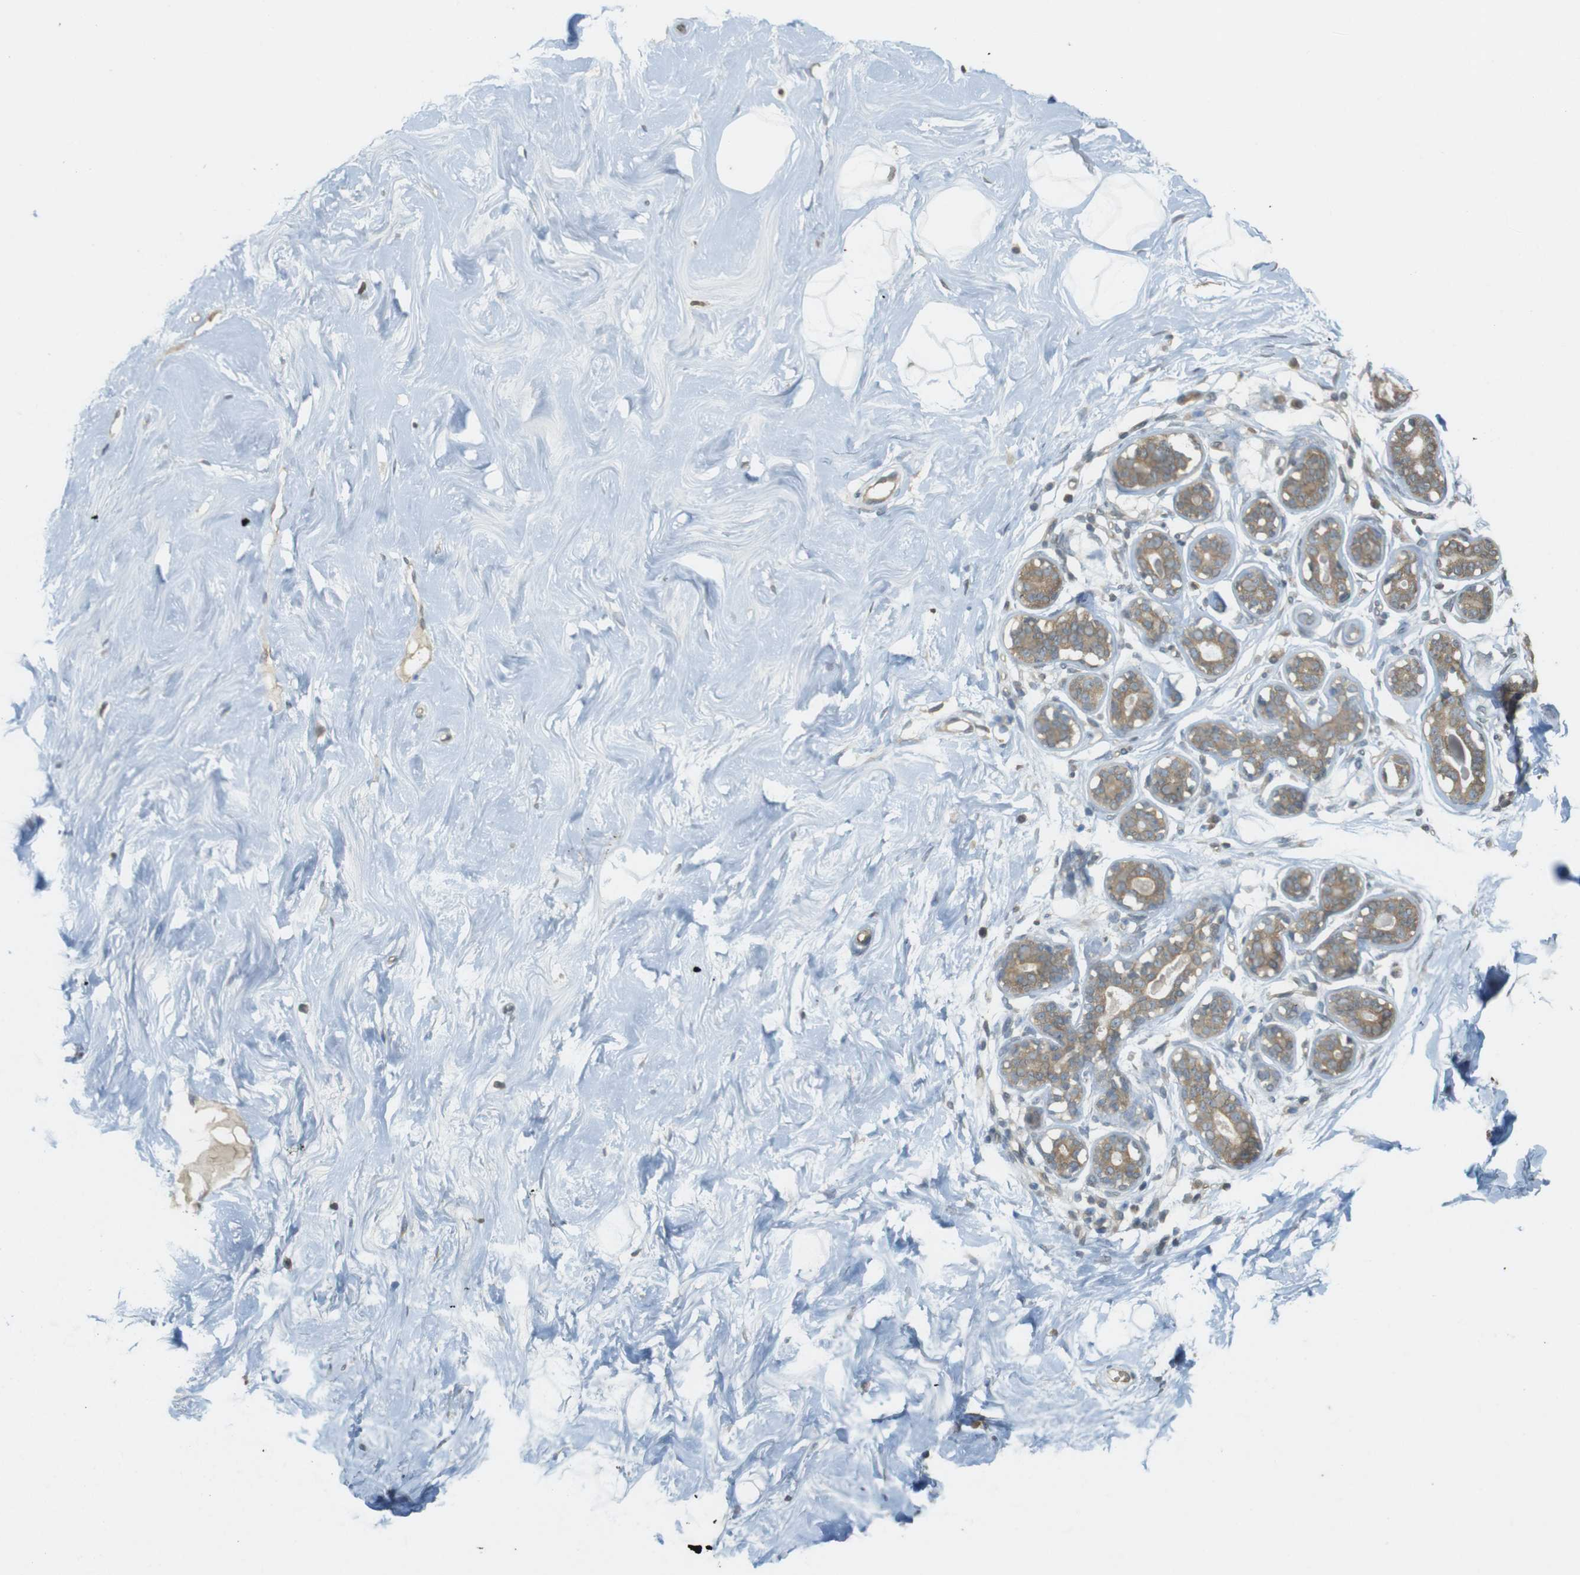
{"staining": {"intensity": "negative", "quantity": "none", "location": "none"}, "tissue": "breast", "cell_type": "Adipocytes", "image_type": "normal", "snomed": [{"axis": "morphology", "description": "Normal tissue, NOS"}, {"axis": "topography", "description": "Breast"}], "caption": "Normal breast was stained to show a protein in brown. There is no significant staining in adipocytes.", "gene": "KIF5B", "patient": {"sex": "female", "age": 23}}